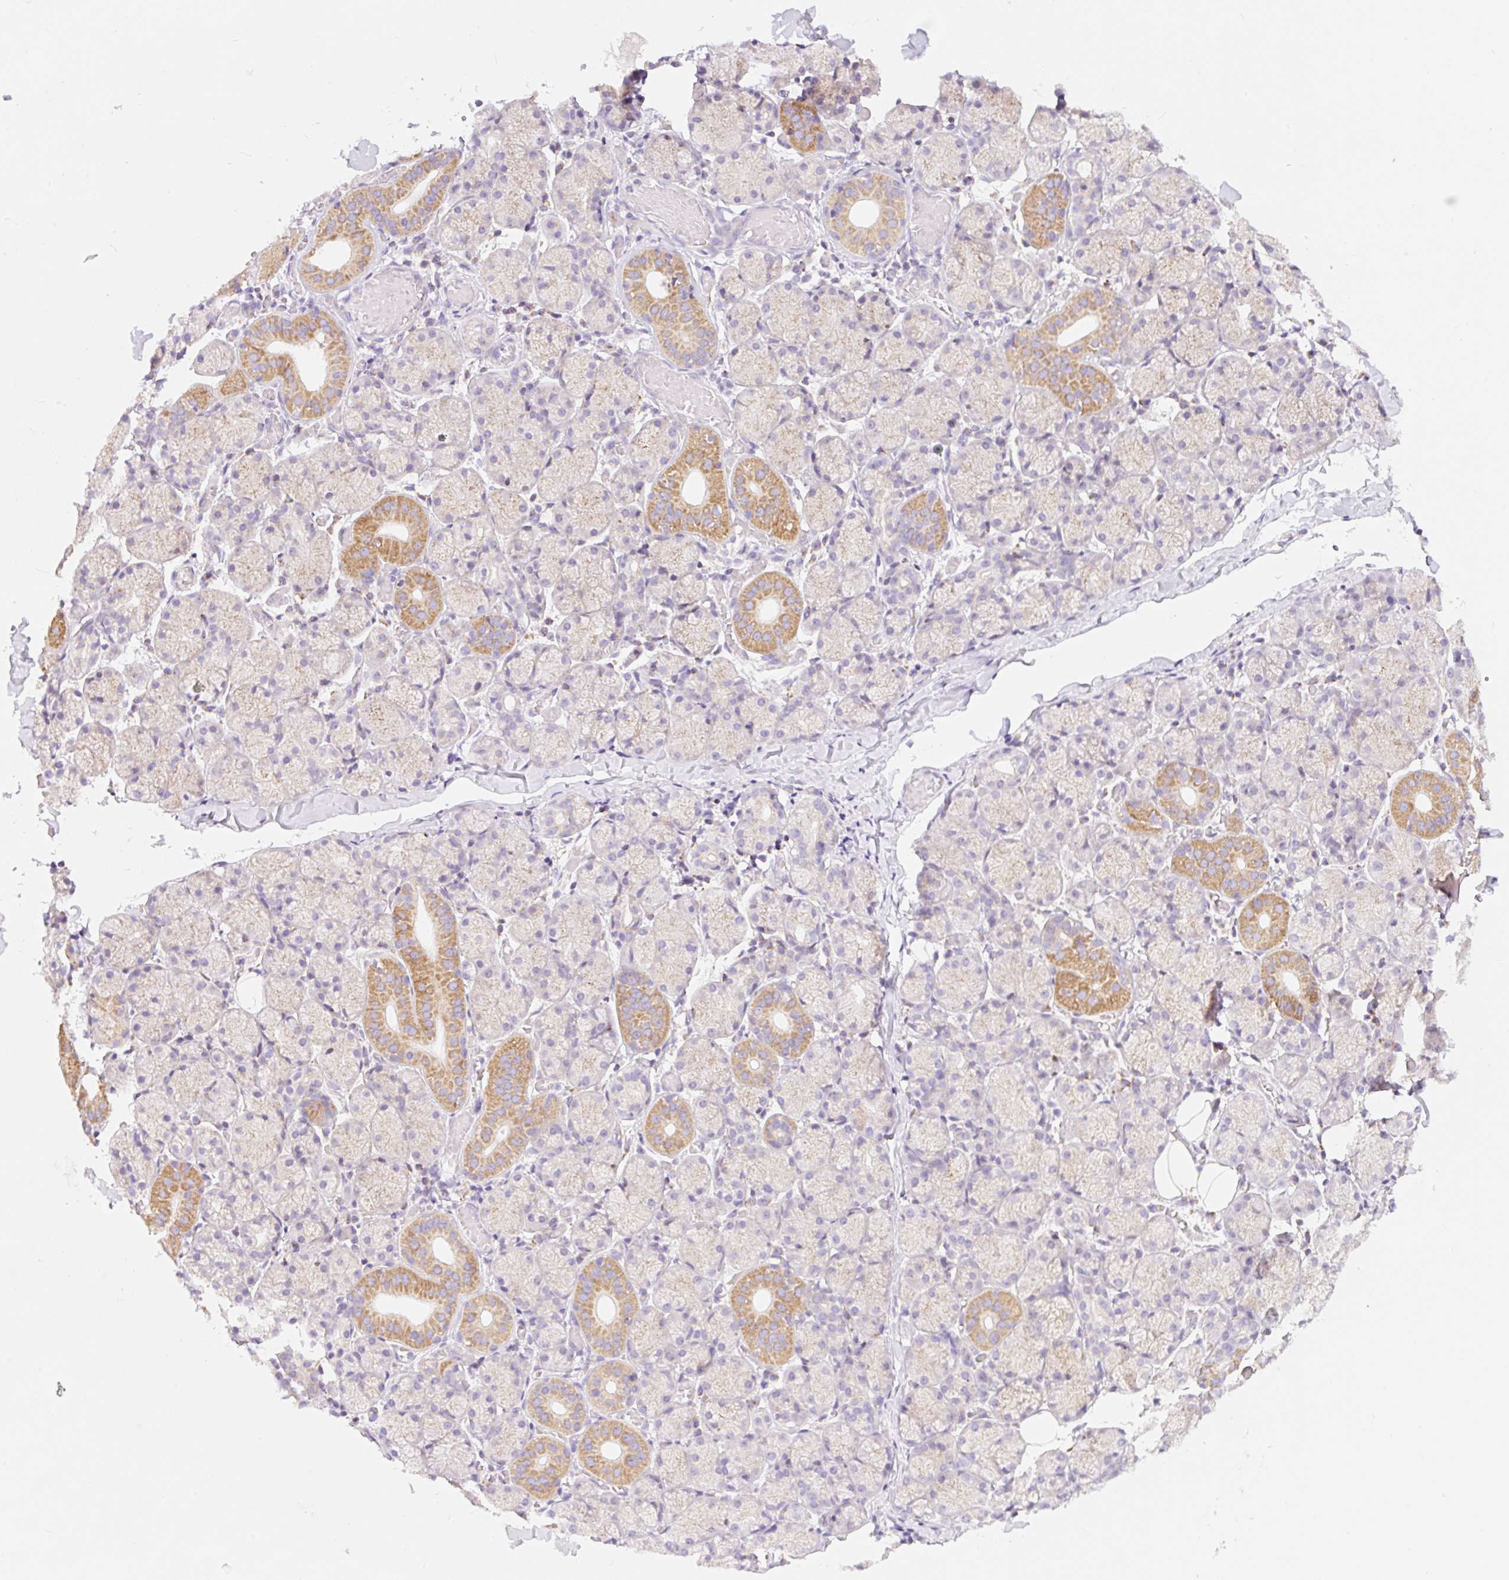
{"staining": {"intensity": "moderate", "quantity": "25%-75%", "location": "cytoplasmic/membranous"}, "tissue": "salivary gland", "cell_type": "Glandular cells", "image_type": "normal", "snomed": [{"axis": "morphology", "description": "Normal tissue, NOS"}, {"axis": "topography", "description": "Salivary gland"}], "caption": "Immunohistochemistry staining of benign salivary gland, which exhibits medium levels of moderate cytoplasmic/membranous staining in about 25%-75% of glandular cells indicating moderate cytoplasmic/membranous protein expression. The staining was performed using DAB (3,3'-diaminobenzidine) (brown) for protein detection and nuclei were counterstained in hematoxylin (blue).", "gene": "FOCAD", "patient": {"sex": "female", "age": 24}}